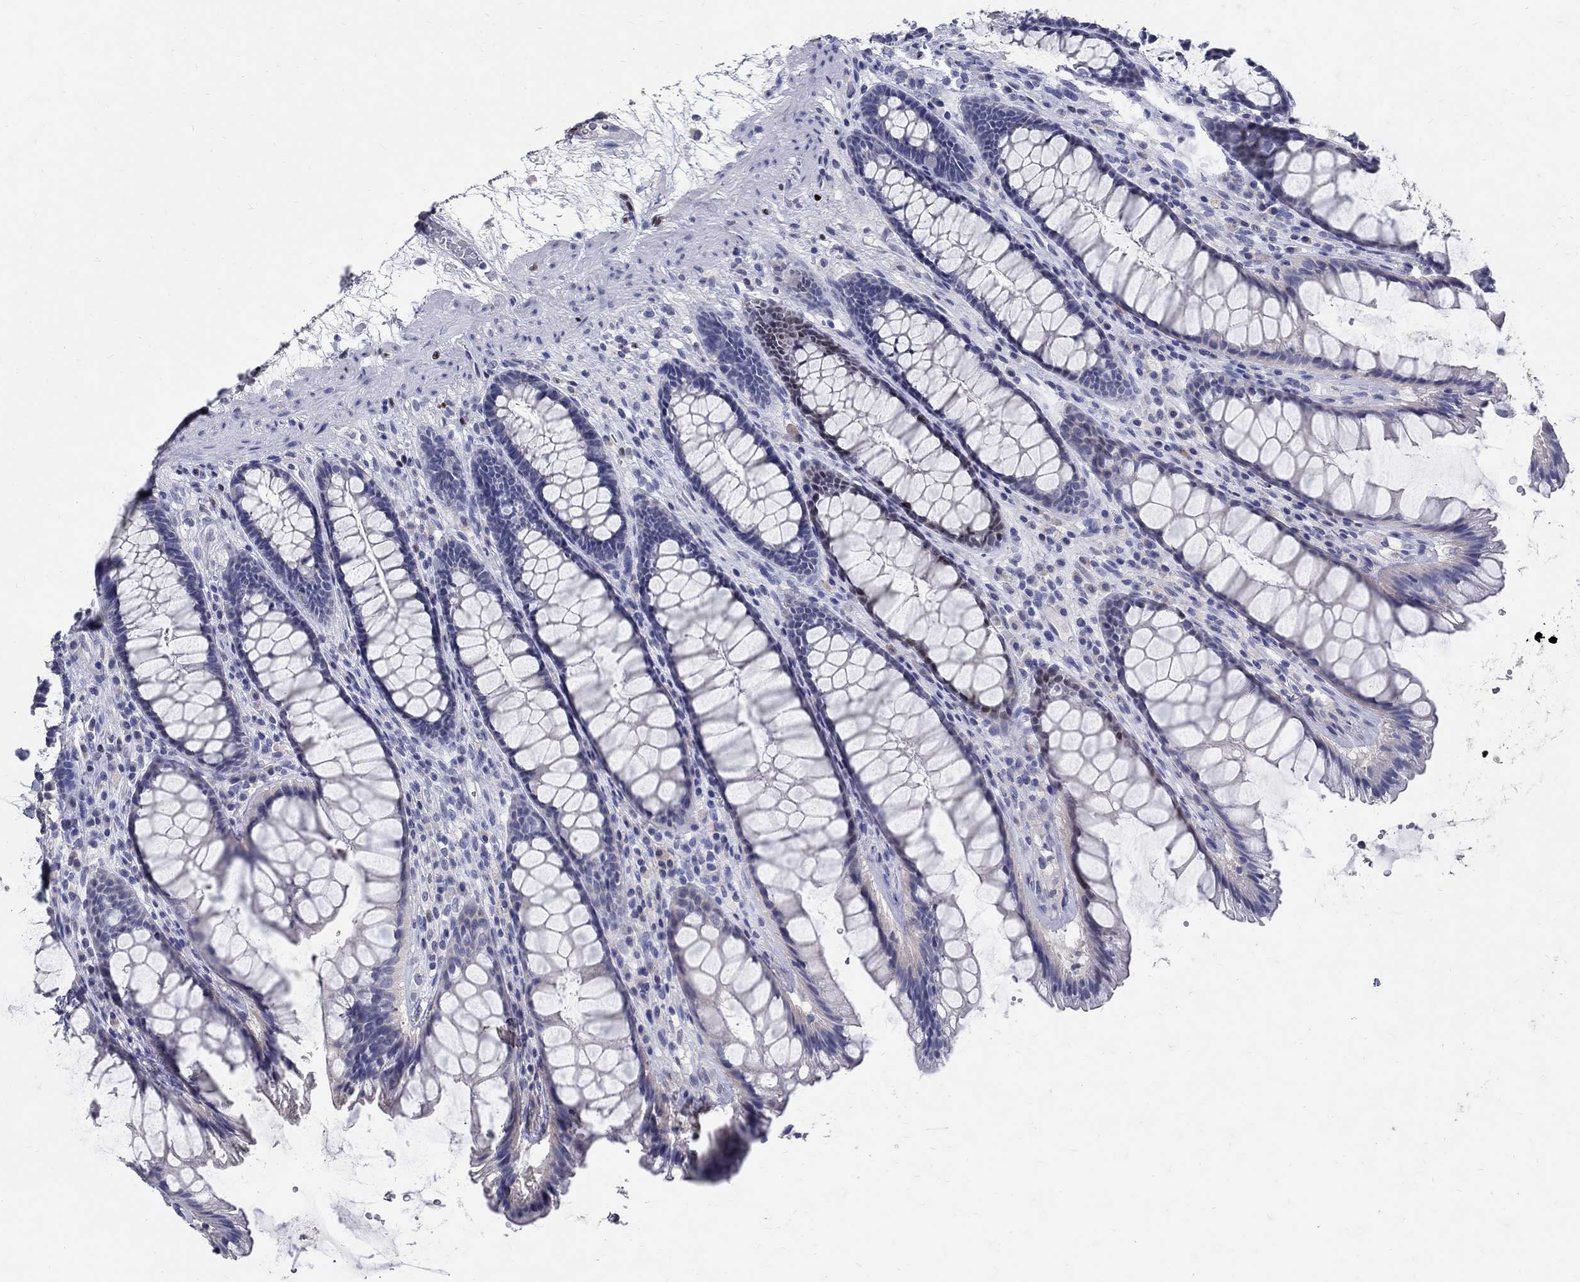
{"staining": {"intensity": "negative", "quantity": "none", "location": "none"}, "tissue": "rectum", "cell_type": "Glandular cells", "image_type": "normal", "snomed": [{"axis": "morphology", "description": "Normal tissue, NOS"}, {"axis": "topography", "description": "Rectum"}], "caption": "Immunohistochemistry histopathology image of unremarkable rectum: rectum stained with DAB (3,3'-diaminobenzidine) shows no significant protein positivity in glandular cells.", "gene": "SOX2", "patient": {"sex": "male", "age": 72}}